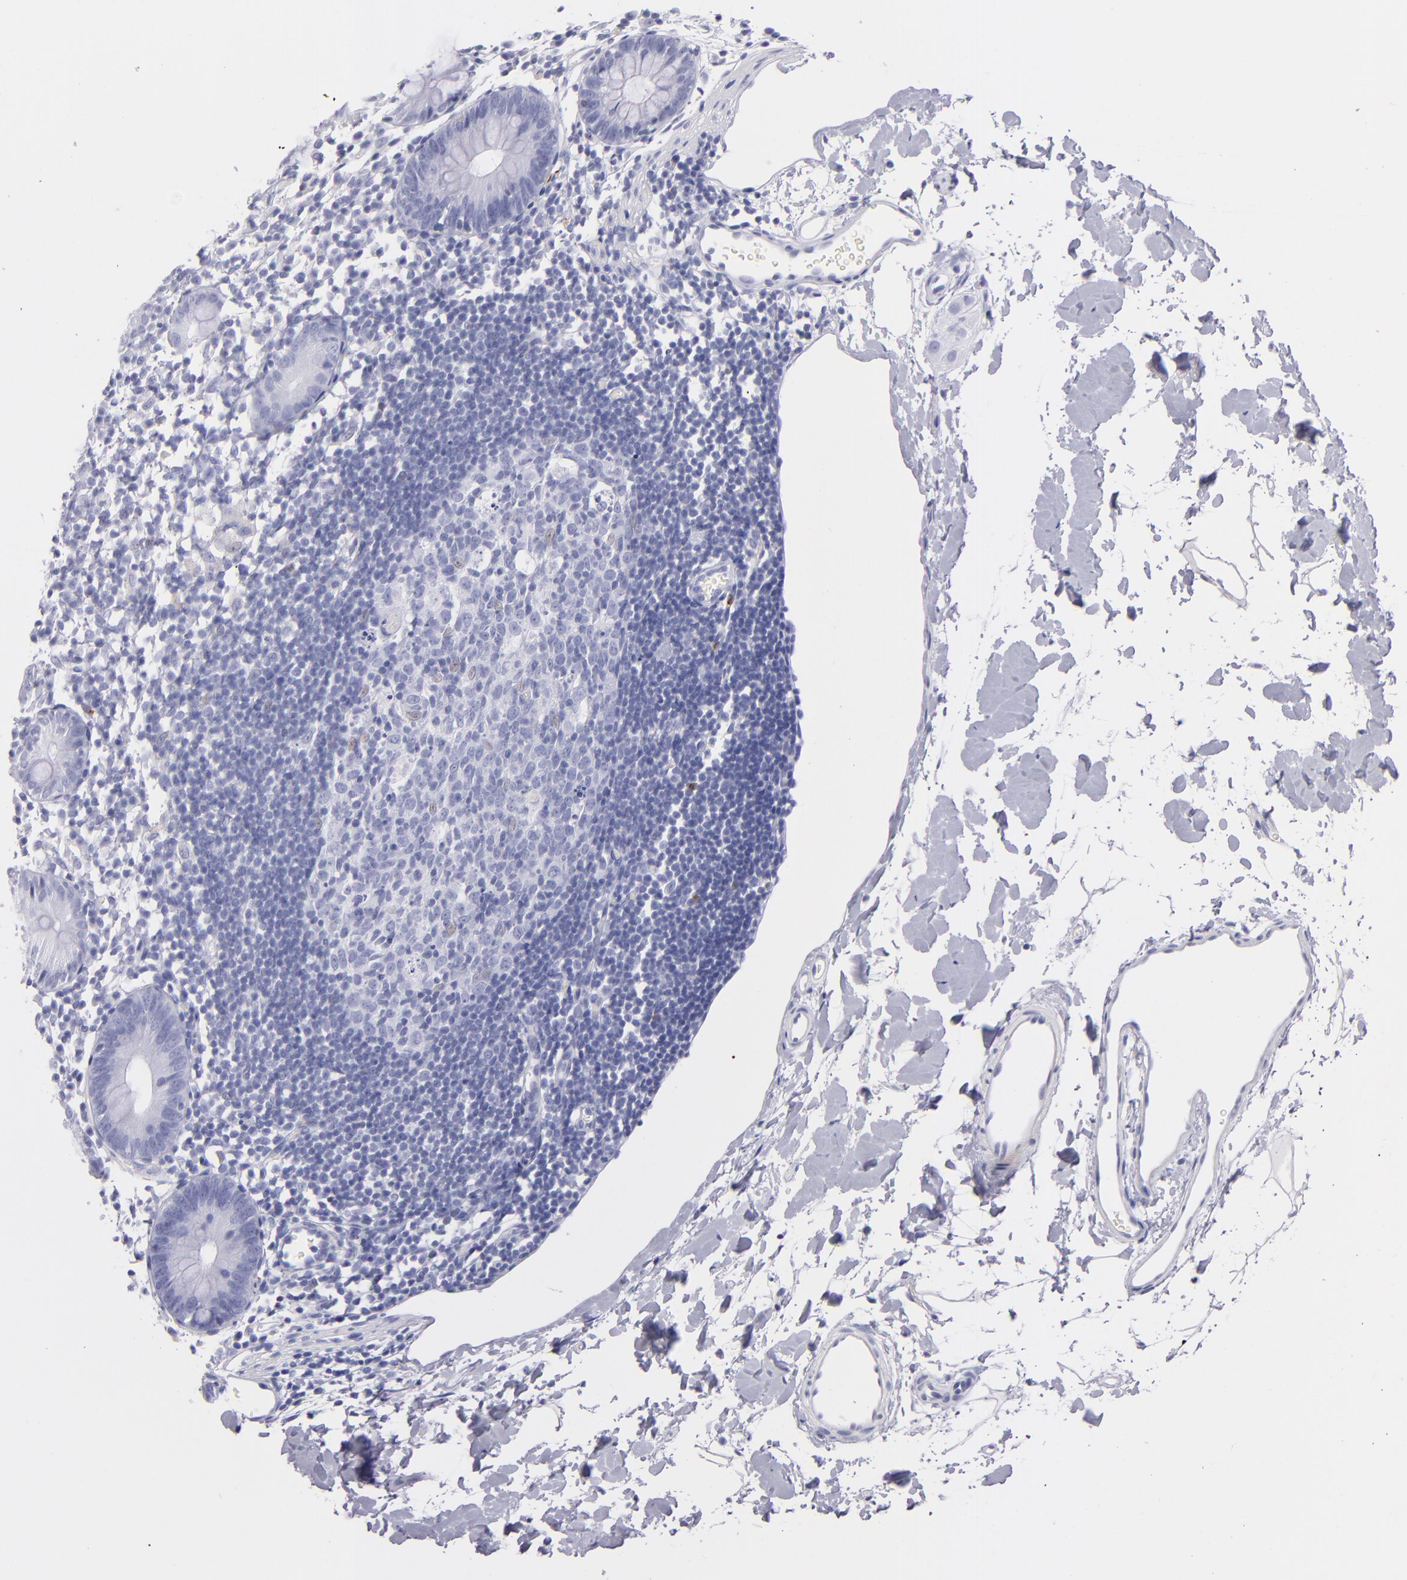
{"staining": {"intensity": "negative", "quantity": "none", "location": "none"}, "tissue": "colon", "cell_type": "Endothelial cells", "image_type": "normal", "snomed": [{"axis": "morphology", "description": "Normal tissue, NOS"}, {"axis": "topography", "description": "Colon"}], "caption": "The micrograph shows no staining of endothelial cells in benign colon. (Immunohistochemistry (ihc), brightfield microscopy, high magnification).", "gene": "PRF1", "patient": {"sex": "male", "age": 14}}